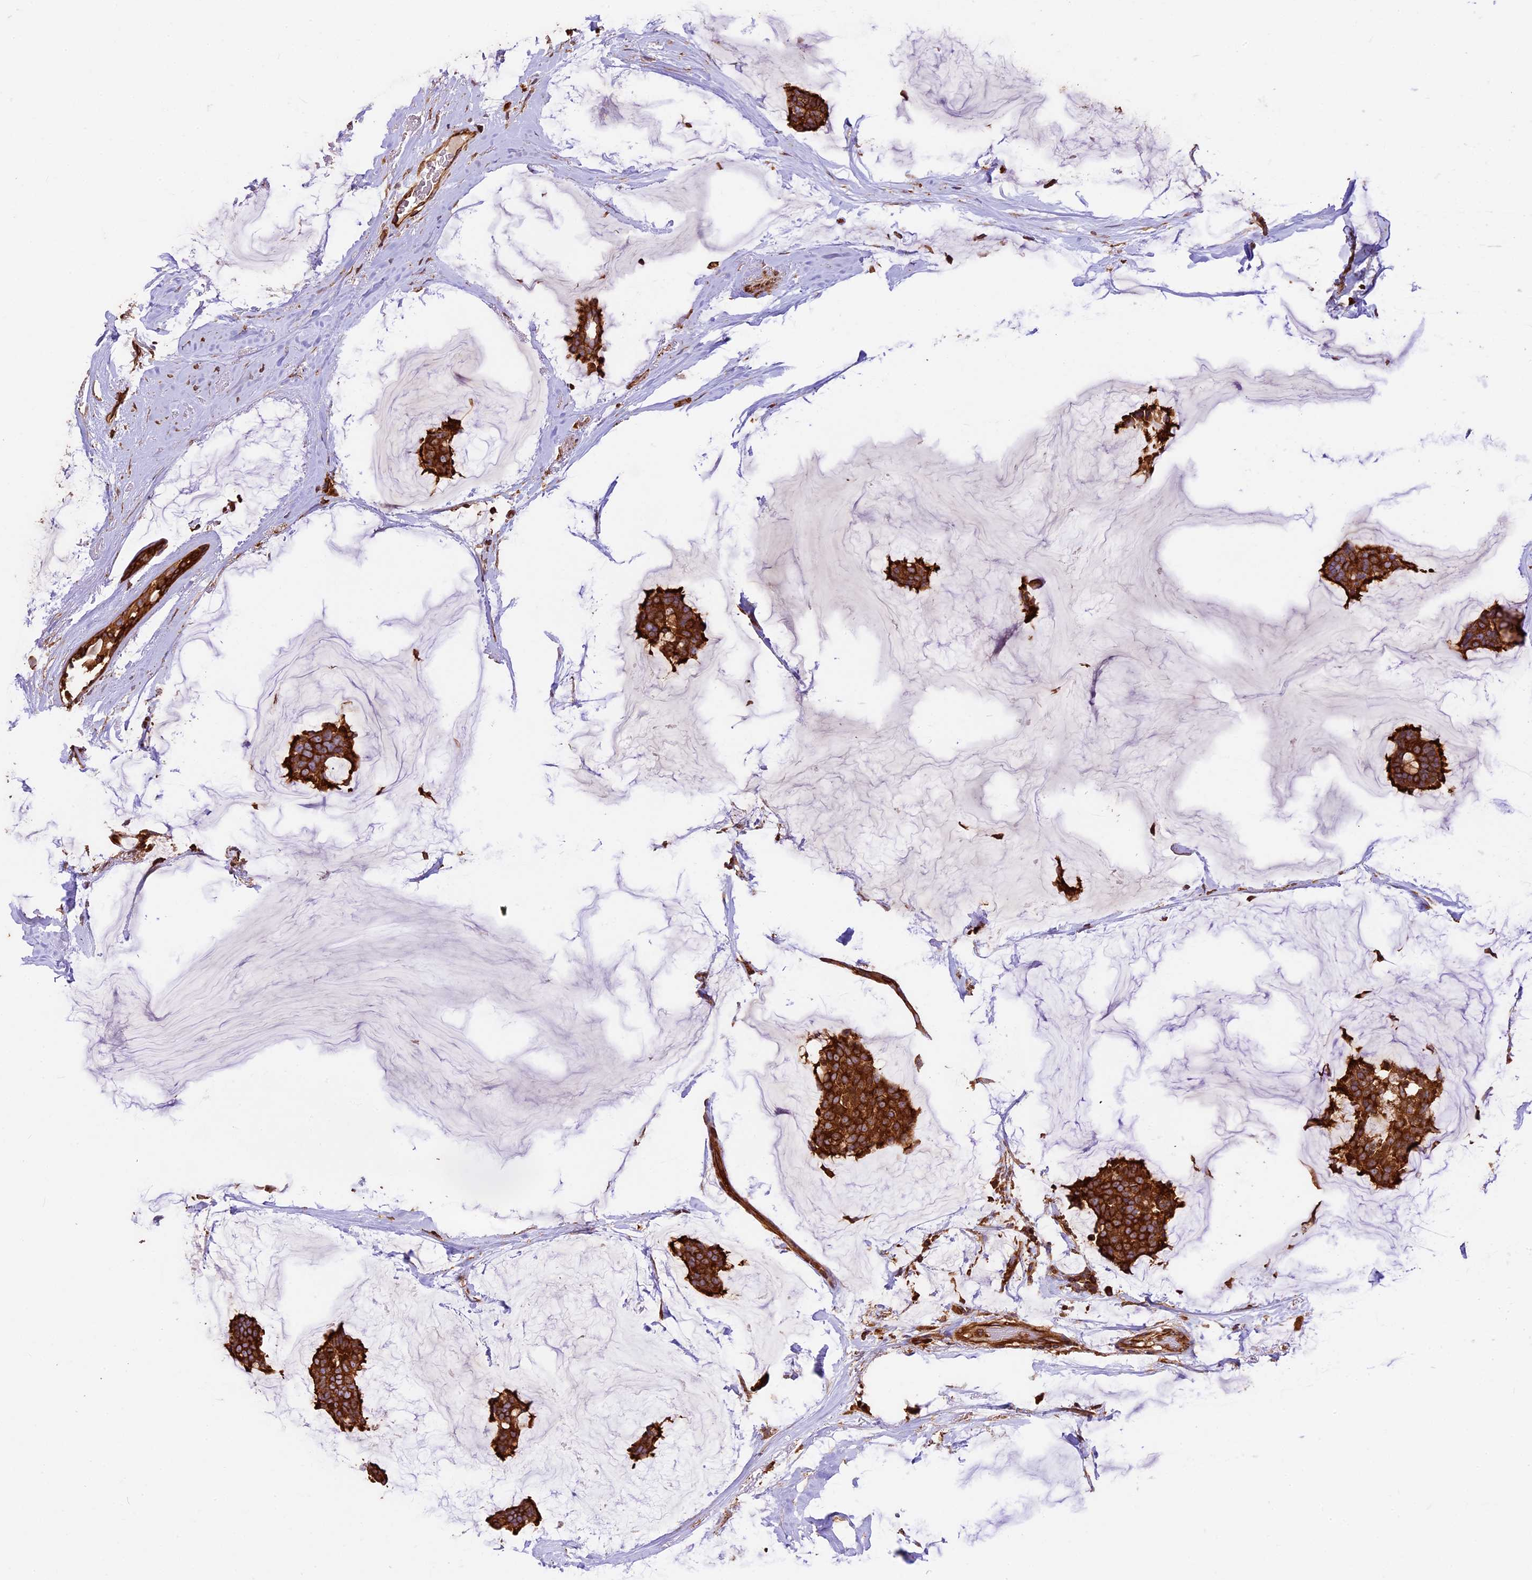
{"staining": {"intensity": "strong", "quantity": ">75%", "location": "cytoplasmic/membranous"}, "tissue": "breast cancer", "cell_type": "Tumor cells", "image_type": "cancer", "snomed": [{"axis": "morphology", "description": "Duct carcinoma"}, {"axis": "topography", "description": "Breast"}], "caption": "Breast cancer (invasive ductal carcinoma) stained with DAB (3,3'-diaminobenzidine) immunohistochemistry shows high levels of strong cytoplasmic/membranous positivity in about >75% of tumor cells. (IHC, brightfield microscopy, high magnification).", "gene": "KARS1", "patient": {"sex": "female", "age": 93}}